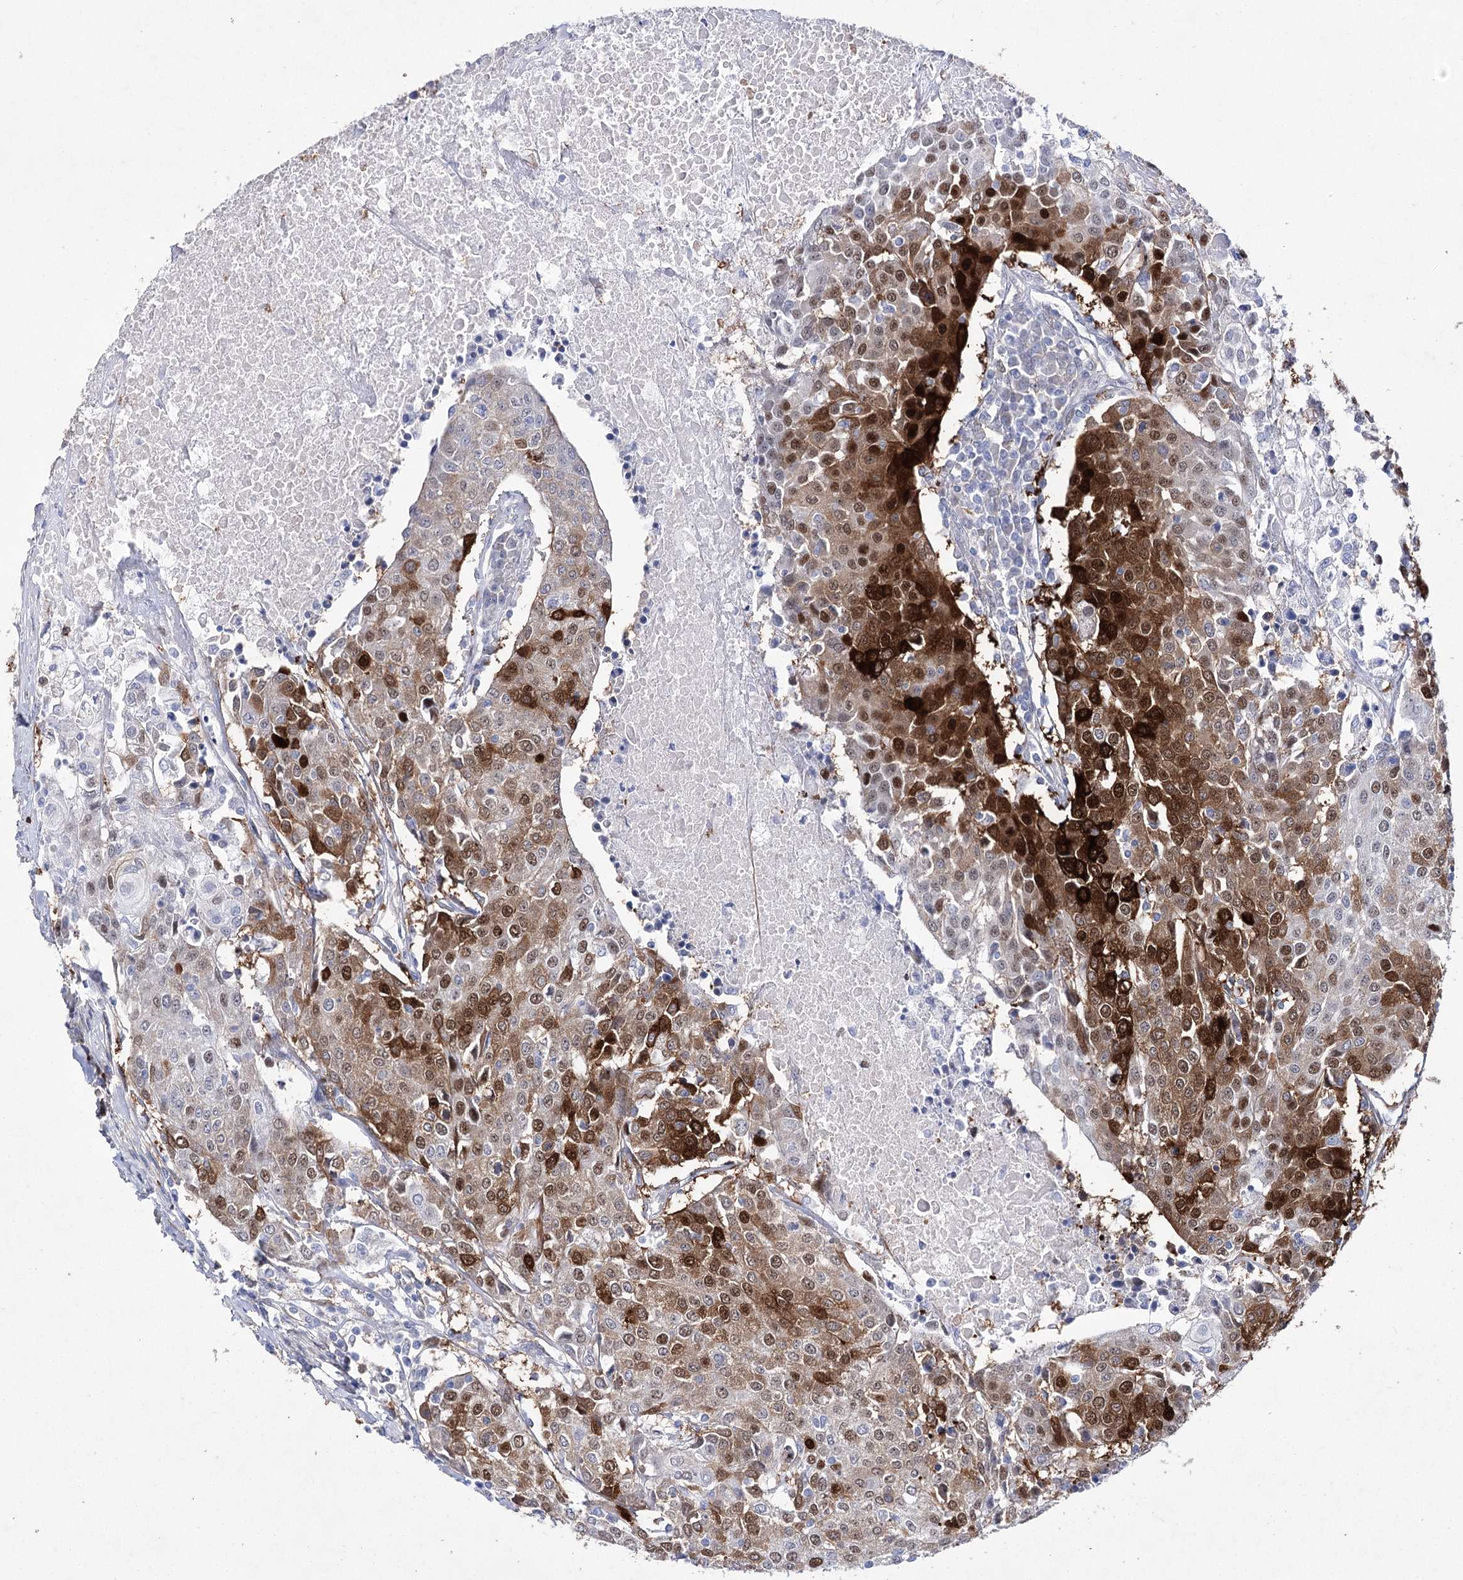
{"staining": {"intensity": "strong", "quantity": "25%-75%", "location": "cytoplasmic/membranous,nuclear"}, "tissue": "urothelial cancer", "cell_type": "Tumor cells", "image_type": "cancer", "snomed": [{"axis": "morphology", "description": "Urothelial carcinoma, High grade"}, {"axis": "topography", "description": "Urinary bladder"}], "caption": "Immunohistochemistry staining of urothelial cancer, which demonstrates high levels of strong cytoplasmic/membranous and nuclear expression in approximately 25%-75% of tumor cells indicating strong cytoplasmic/membranous and nuclear protein expression. The staining was performed using DAB (brown) for protein detection and nuclei were counterstained in hematoxylin (blue).", "gene": "UGDH", "patient": {"sex": "female", "age": 85}}